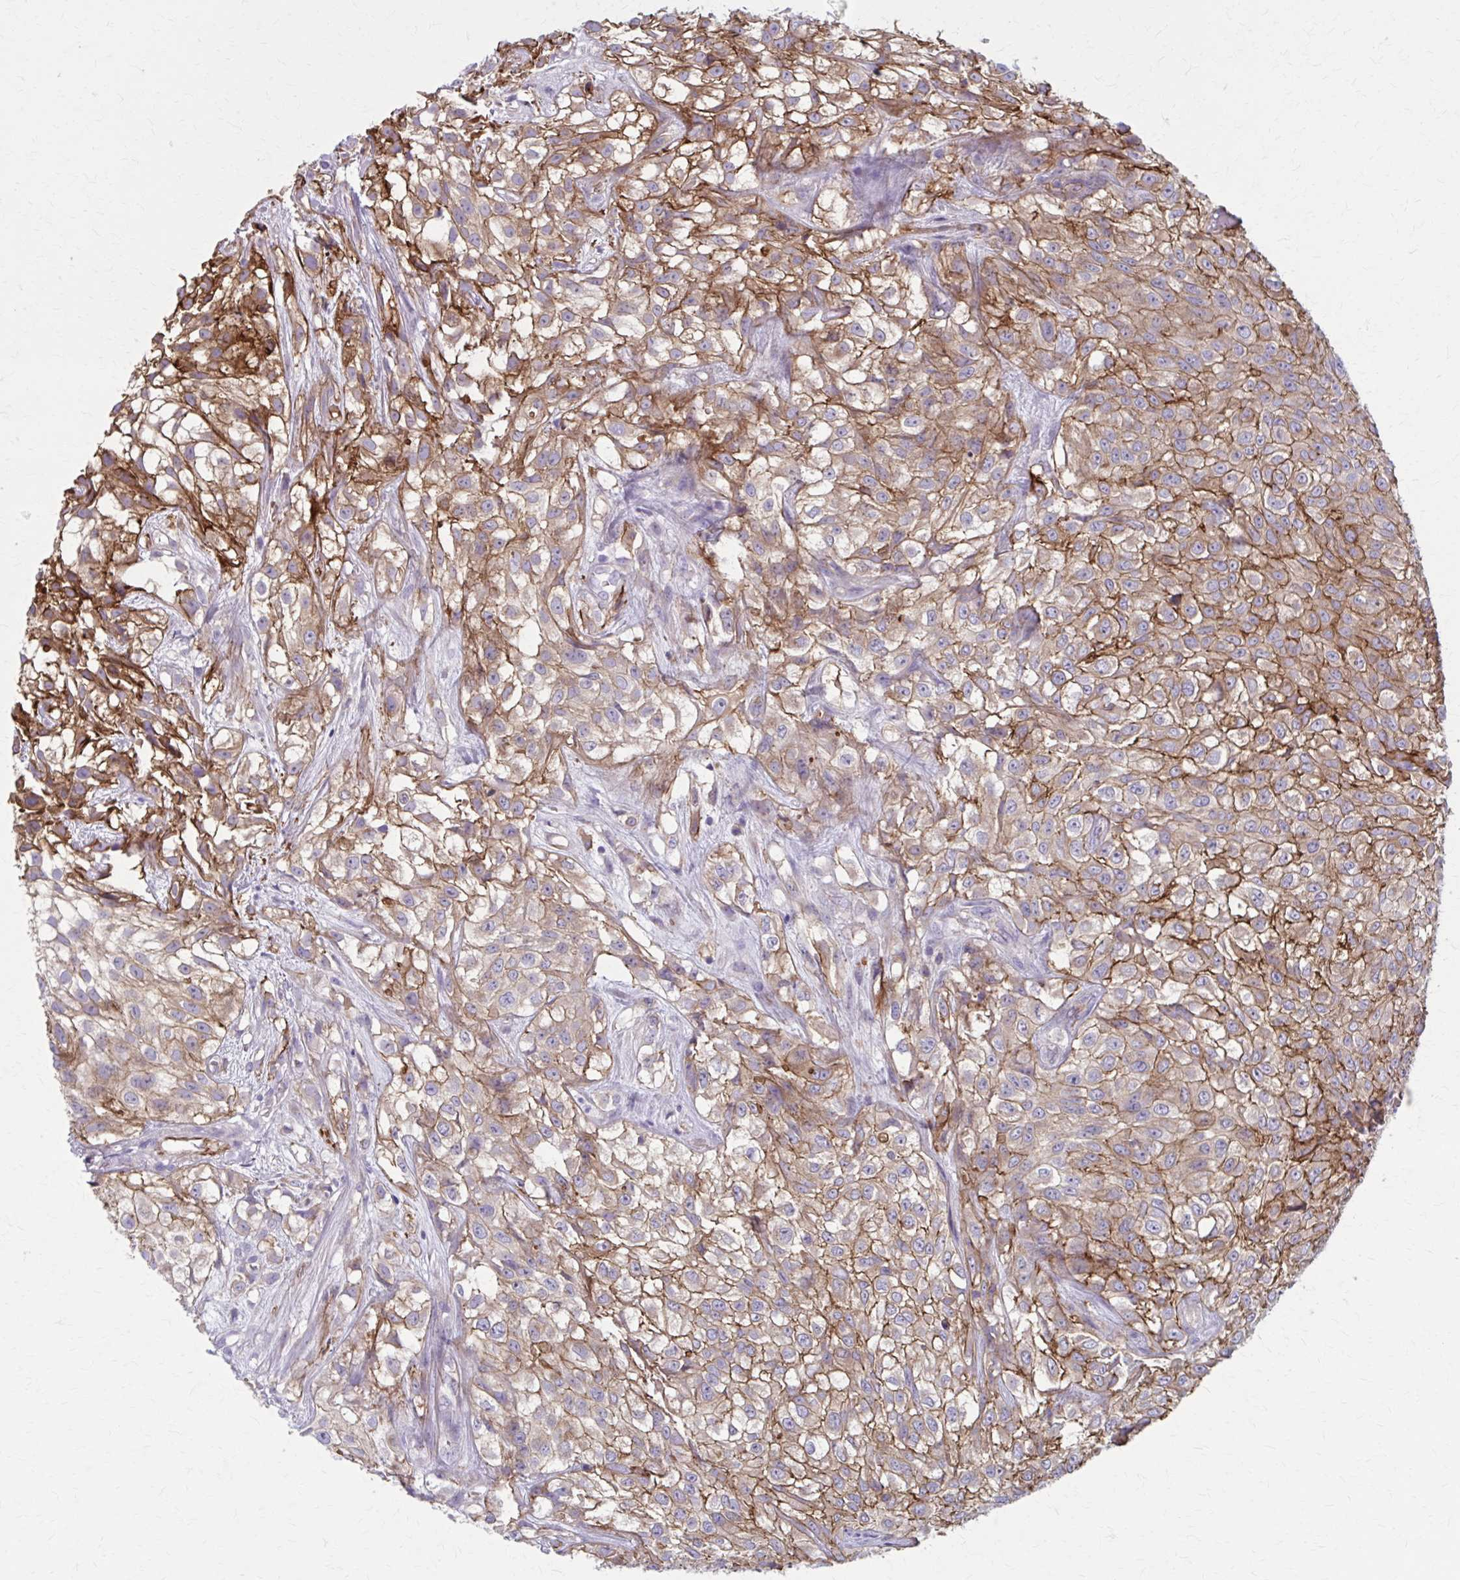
{"staining": {"intensity": "moderate", "quantity": ">75%", "location": "cytoplasmic/membranous"}, "tissue": "urothelial cancer", "cell_type": "Tumor cells", "image_type": "cancer", "snomed": [{"axis": "morphology", "description": "Urothelial carcinoma, High grade"}, {"axis": "topography", "description": "Urinary bladder"}], "caption": "Immunohistochemical staining of urothelial cancer displays moderate cytoplasmic/membranous protein staining in approximately >75% of tumor cells.", "gene": "ZDHHC7", "patient": {"sex": "male", "age": 56}}